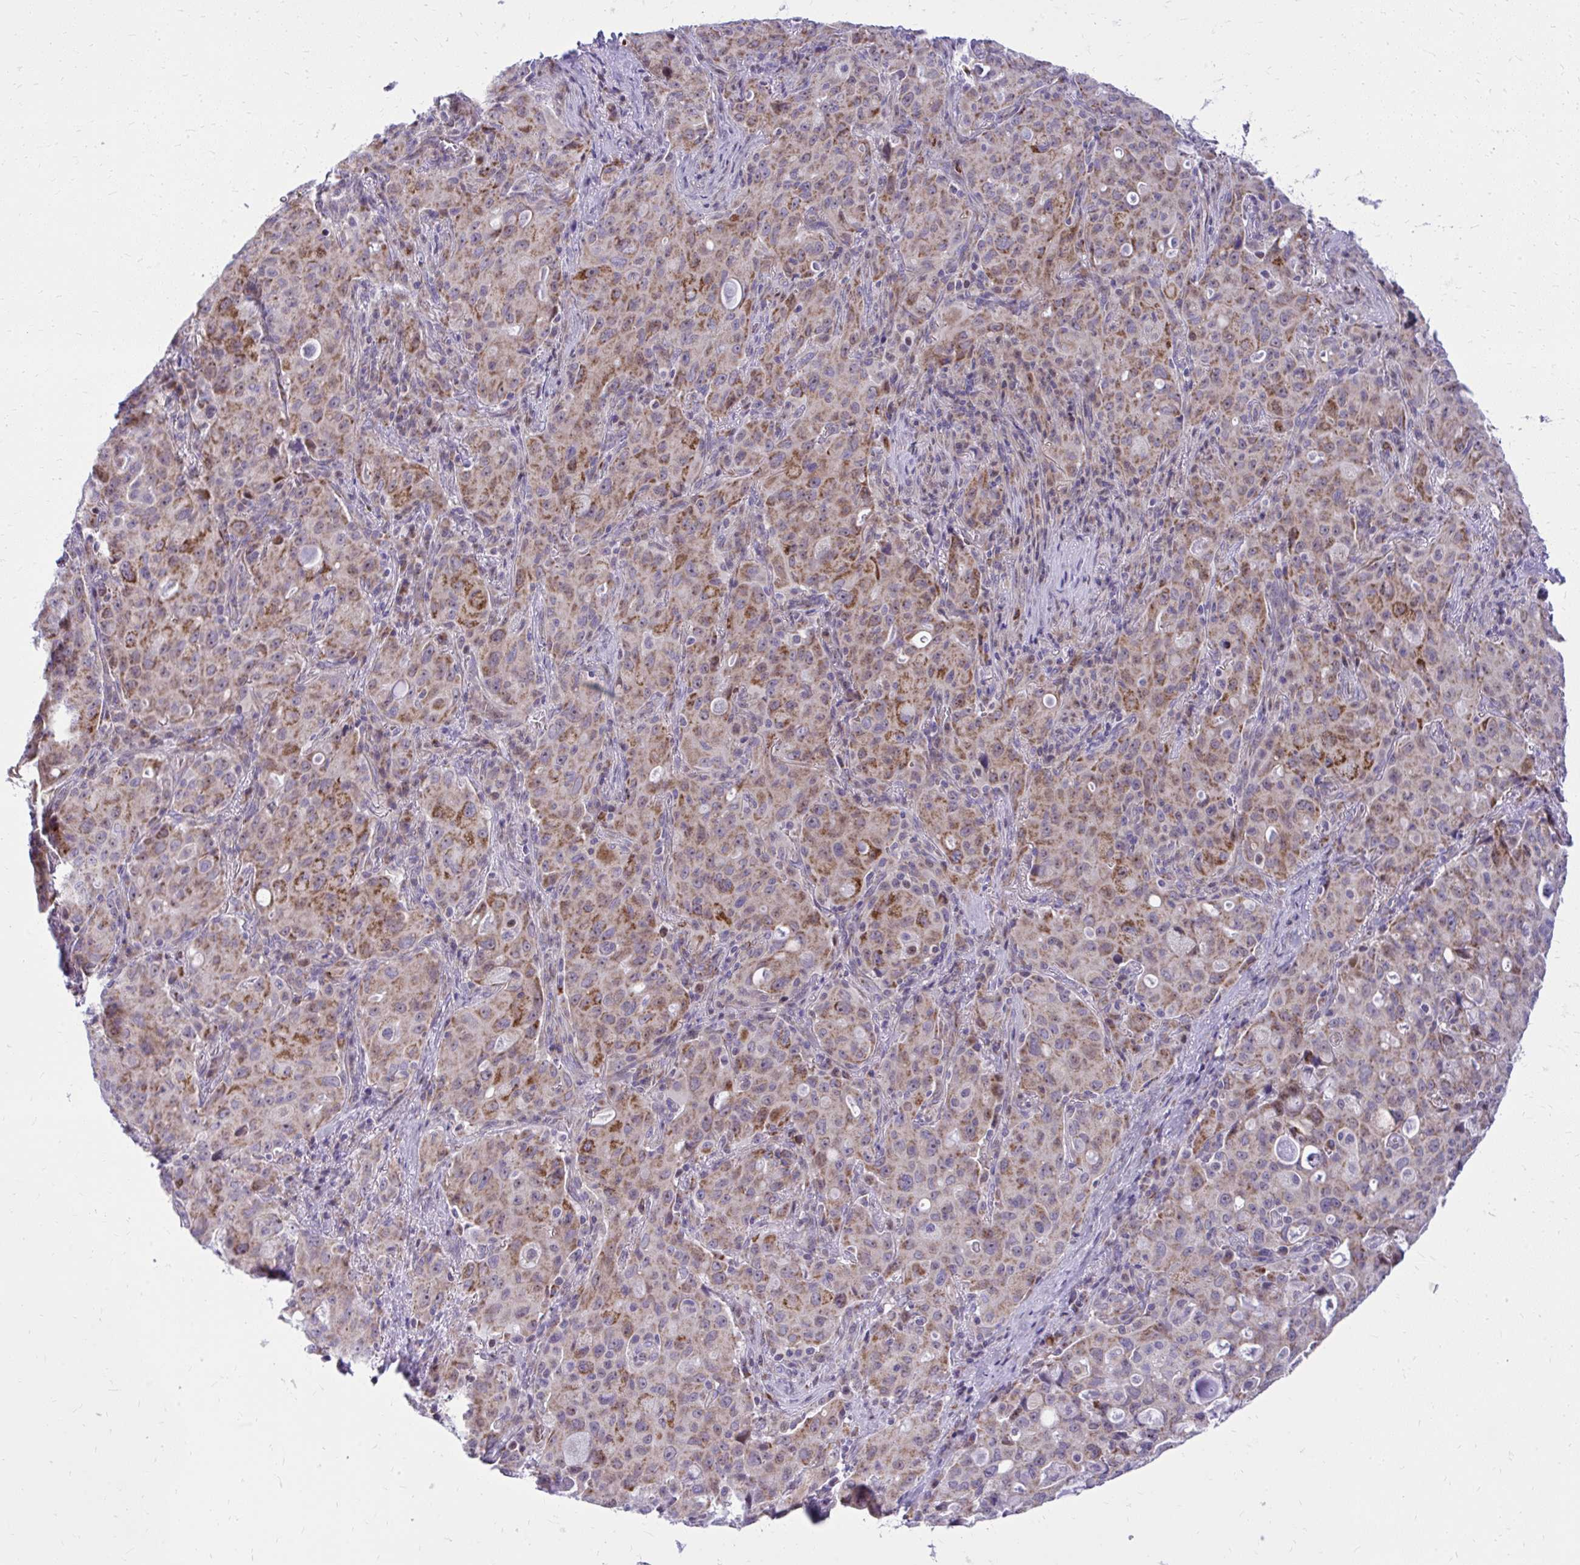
{"staining": {"intensity": "moderate", "quantity": "25%-75%", "location": "cytoplasmic/membranous"}, "tissue": "lung cancer", "cell_type": "Tumor cells", "image_type": "cancer", "snomed": [{"axis": "morphology", "description": "Adenocarcinoma, NOS"}, {"axis": "topography", "description": "Lung"}], "caption": "This is an image of IHC staining of adenocarcinoma (lung), which shows moderate staining in the cytoplasmic/membranous of tumor cells.", "gene": "GPRIN3", "patient": {"sex": "female", "age": 44}}